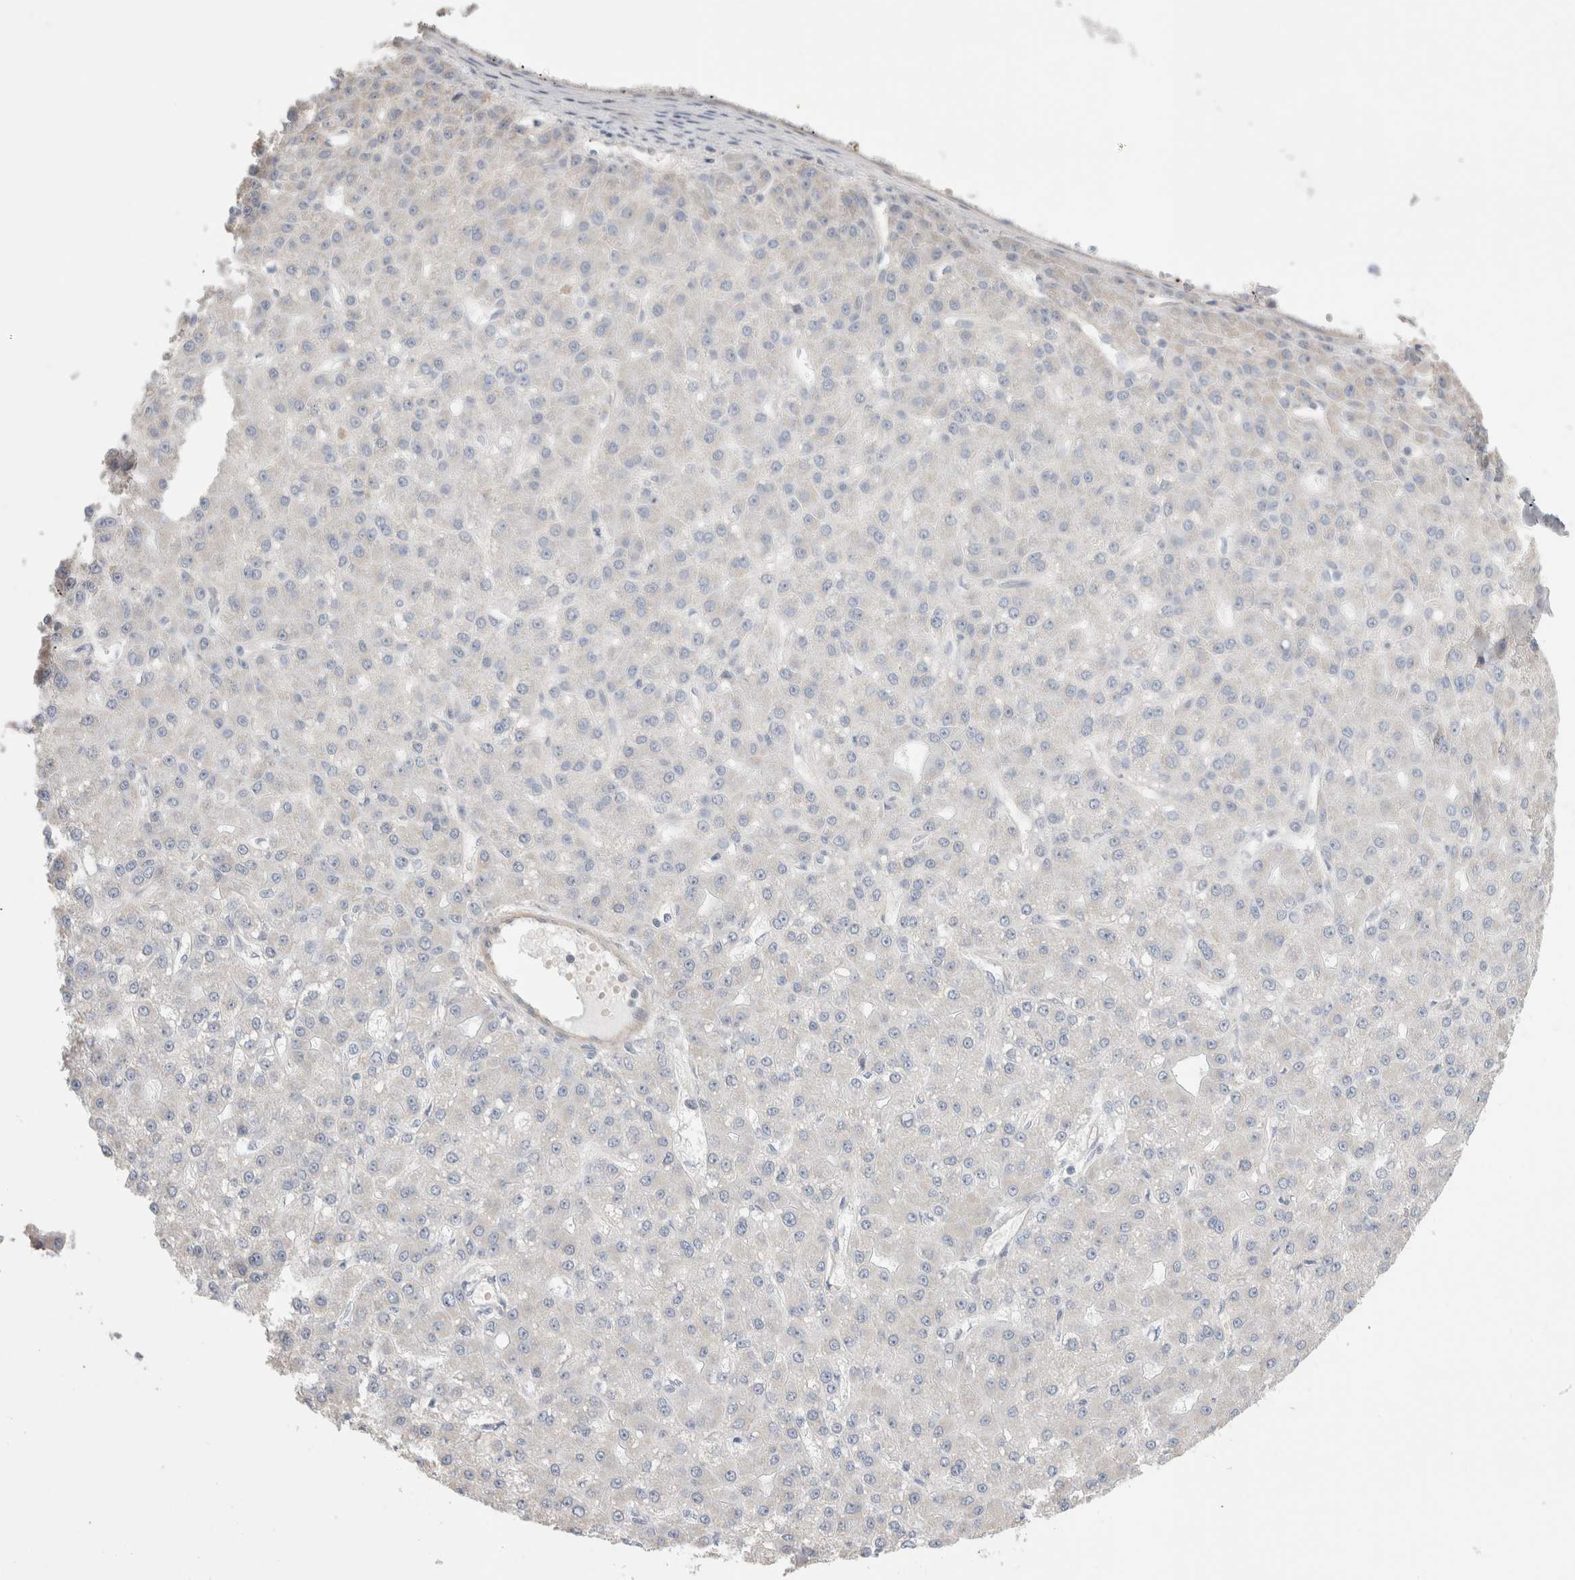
{"staining": {"intensity": "negative", "quantity": "none", "location": "none"}, "tissue": "liver cancer", "cell_type": "Tumor cells", "image_type": "cancer", "snomed": [{"axis": "morphology", "description": "Carcinoma, Hepatocellular, NOS"}, {"axis": "topography", "description": "Liver"}], "caption": "DAB immunohistochemical staining of liver cancer (hepatocellular carcinoma) exhibits no significant positivity in tumor cells. (DAB (3,3'-diaminobenzidine) immunohistochemistry (IHC) visualized using brightfield microscopy, high magnification).", "gene": "DMD", "patient": {"sex": "male", "age": 67}}